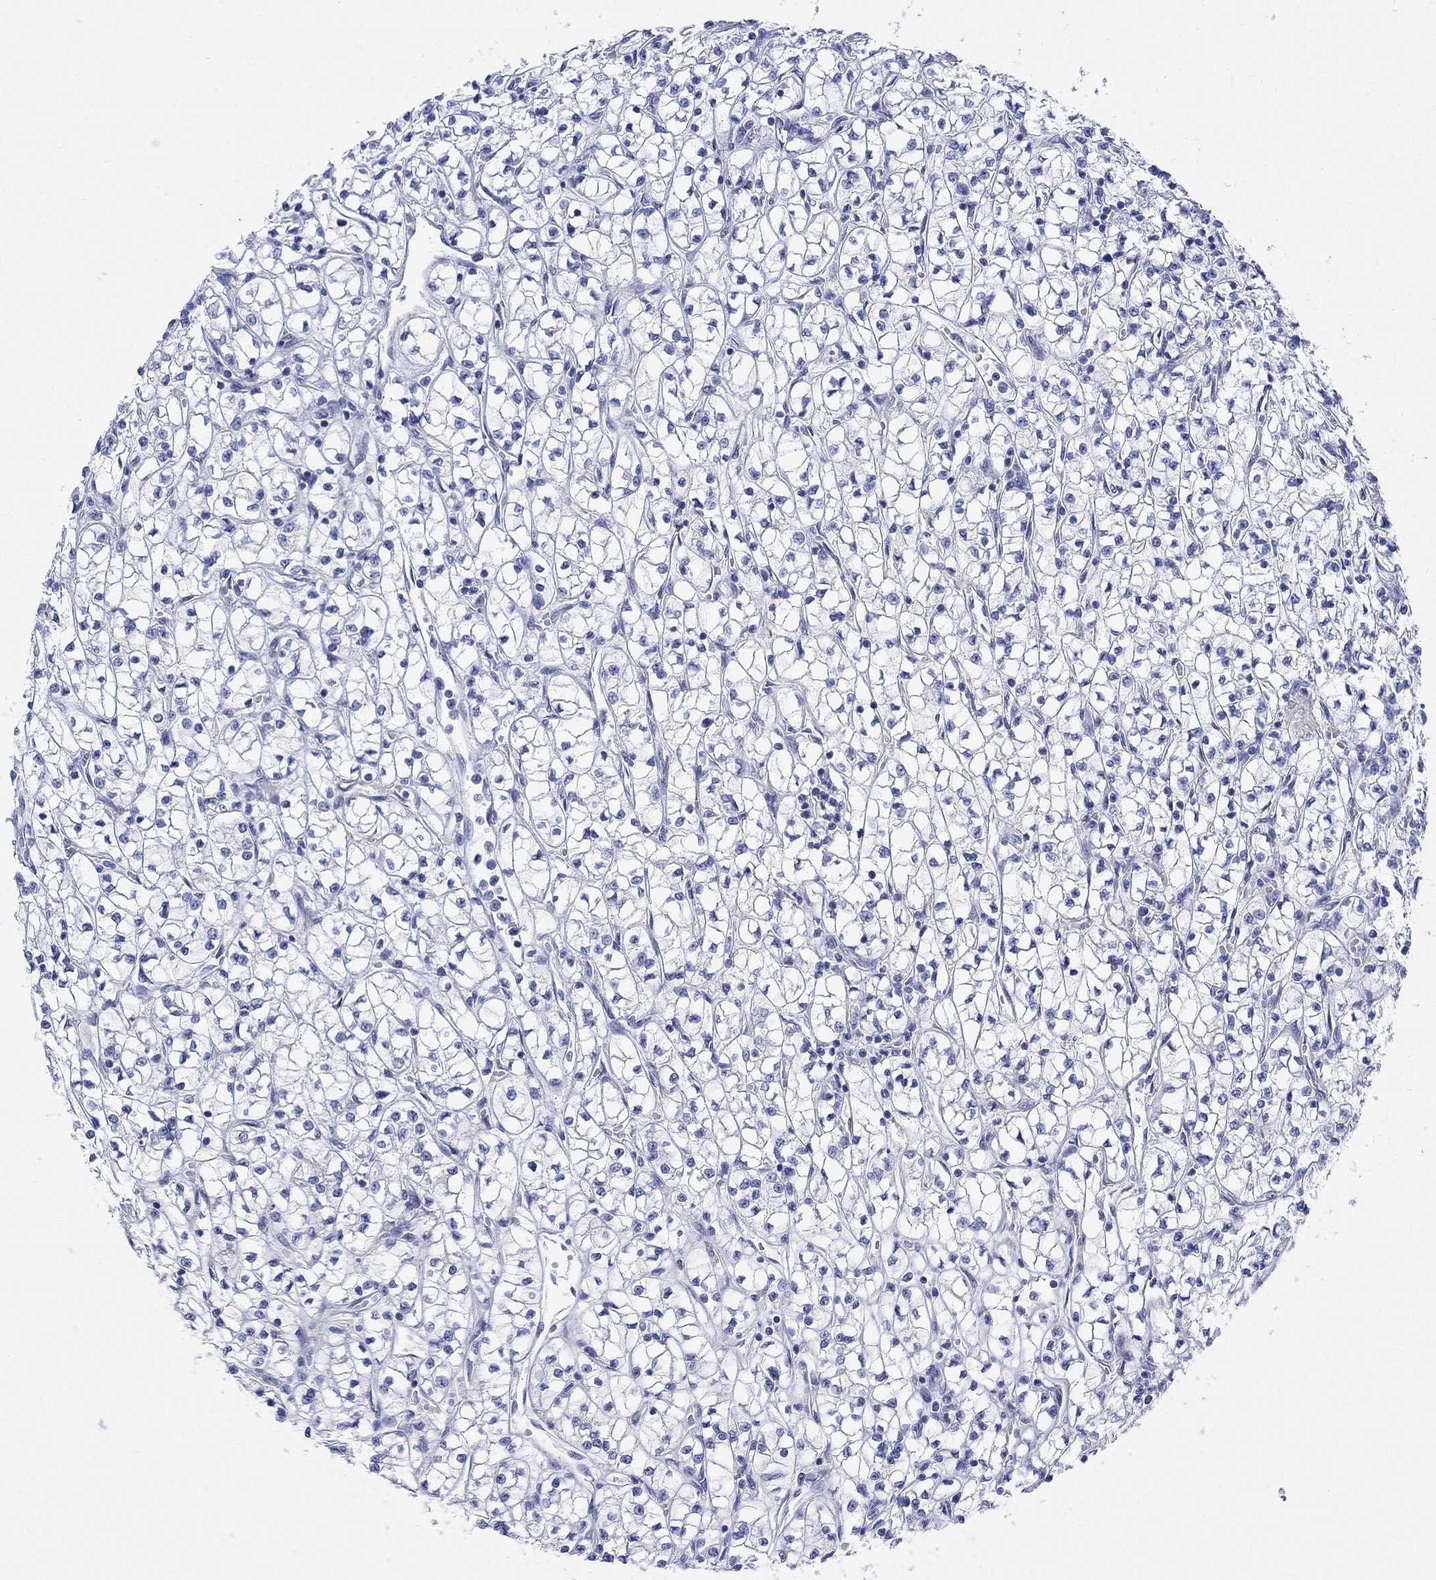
{"staining": {"intensity": "negative", "quantity": "none", "location": "none"}, "tissue": "renal cancer", "cell_type": "Tumor cells", "image_type": "cancer", "snomed": [{"axis": "morphology", "description": "Adenocarcinoma, NOS"}, {"axis": "topography", "description": "Kidney"}], "caption": "Renal cancer (adenocarcinoma) stained for a protein using immunohistochemistry (IHC) displays no staining tumor cells.", "gene": "MYL1", "patient": {"sex": "female", "age": 64}}